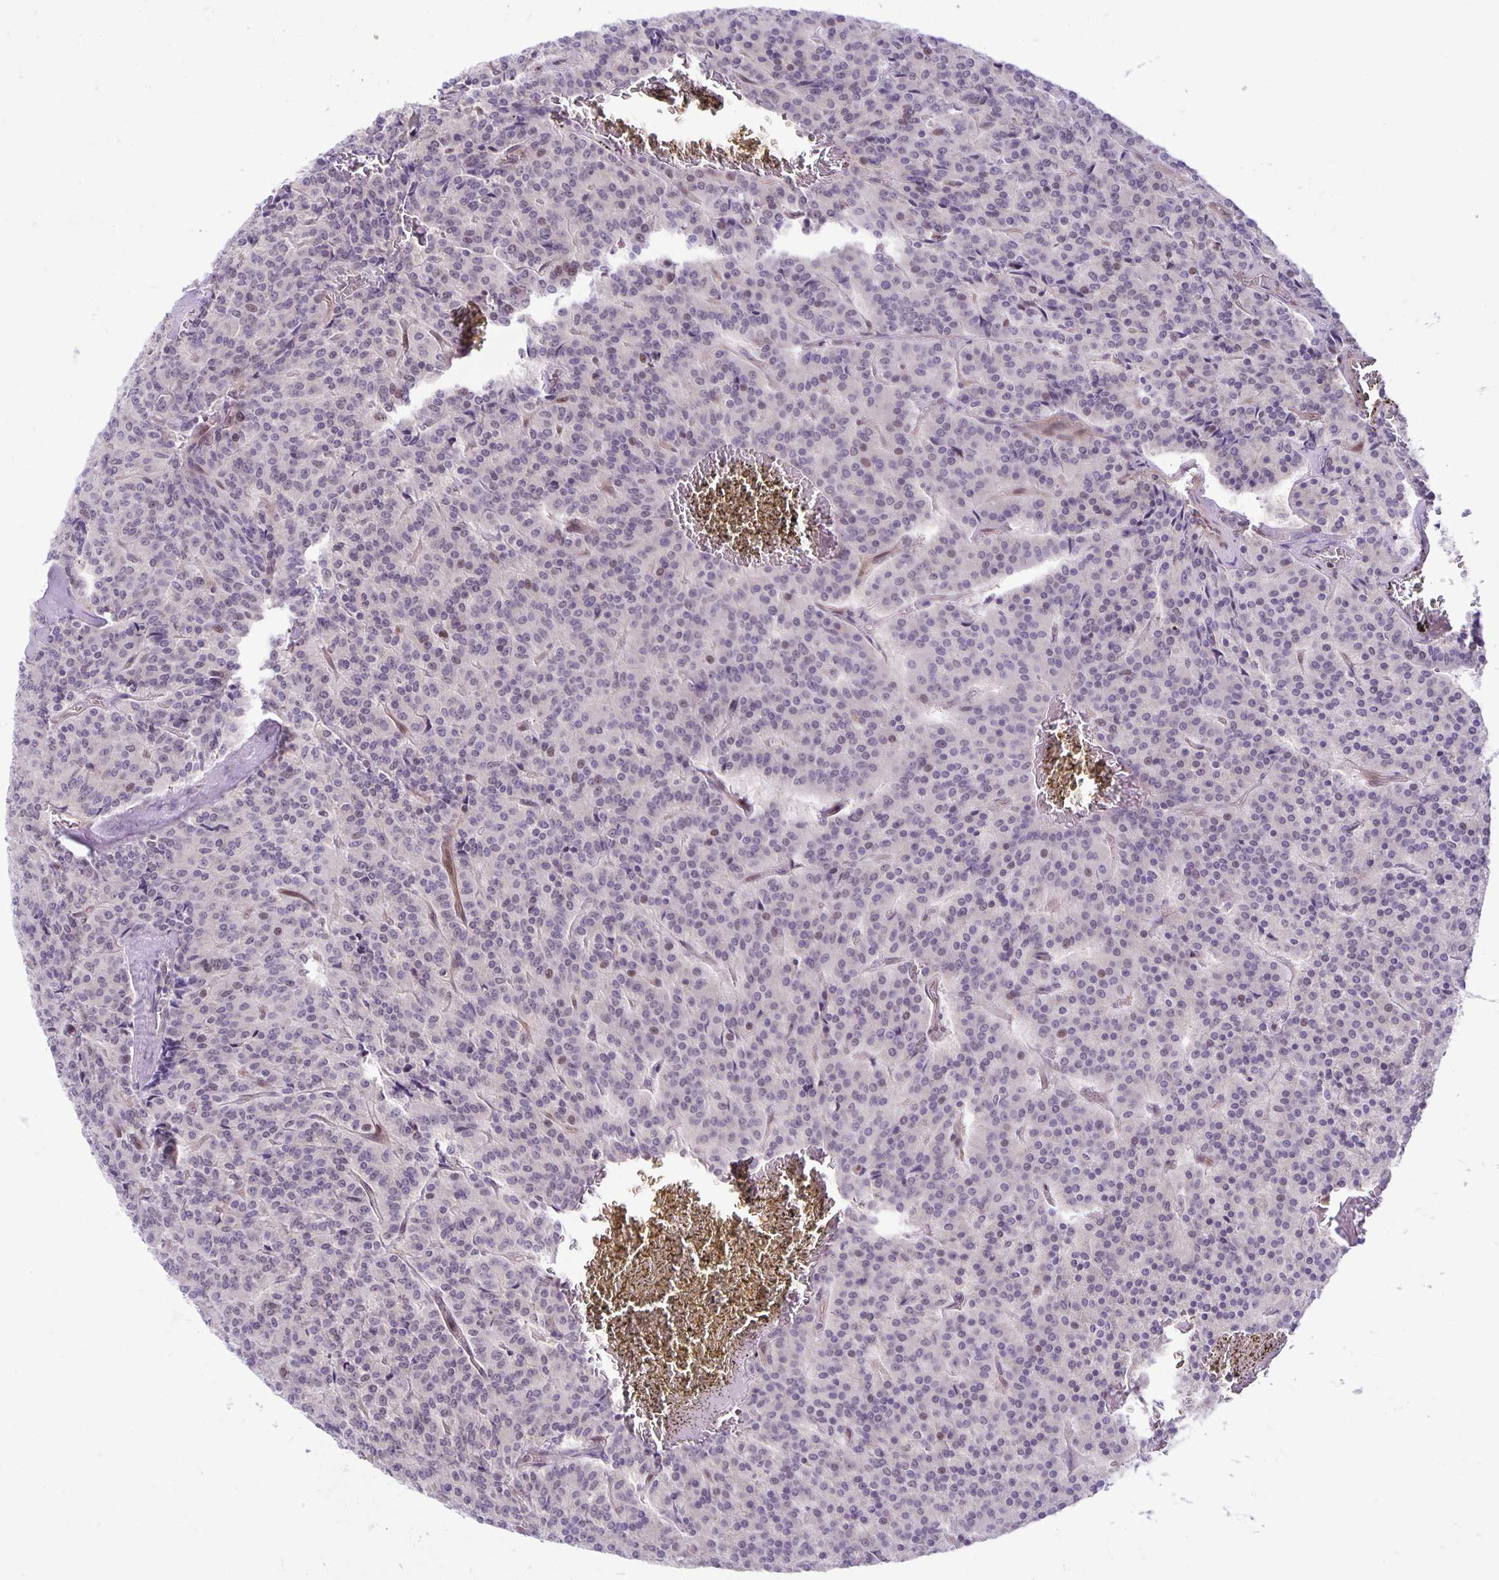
{"staining": {"intensity": "negative", "quantity": "none", "location": "none"}, "tissue": "carcinoid", "cell_type": "Tumor cells", "image_type": "cancer", "snomed": [{"axis": "morphology", "description": "Carcinoid, malignant, NOS"}, {"axis": "topography", "description": "Lung"}], "caption": "Protein analysis of carcinoid (malignant) displays no significant expression in tumor cells.", "gene": "TAX1BP3", "patient": {"sex": "male", "age": 70}}